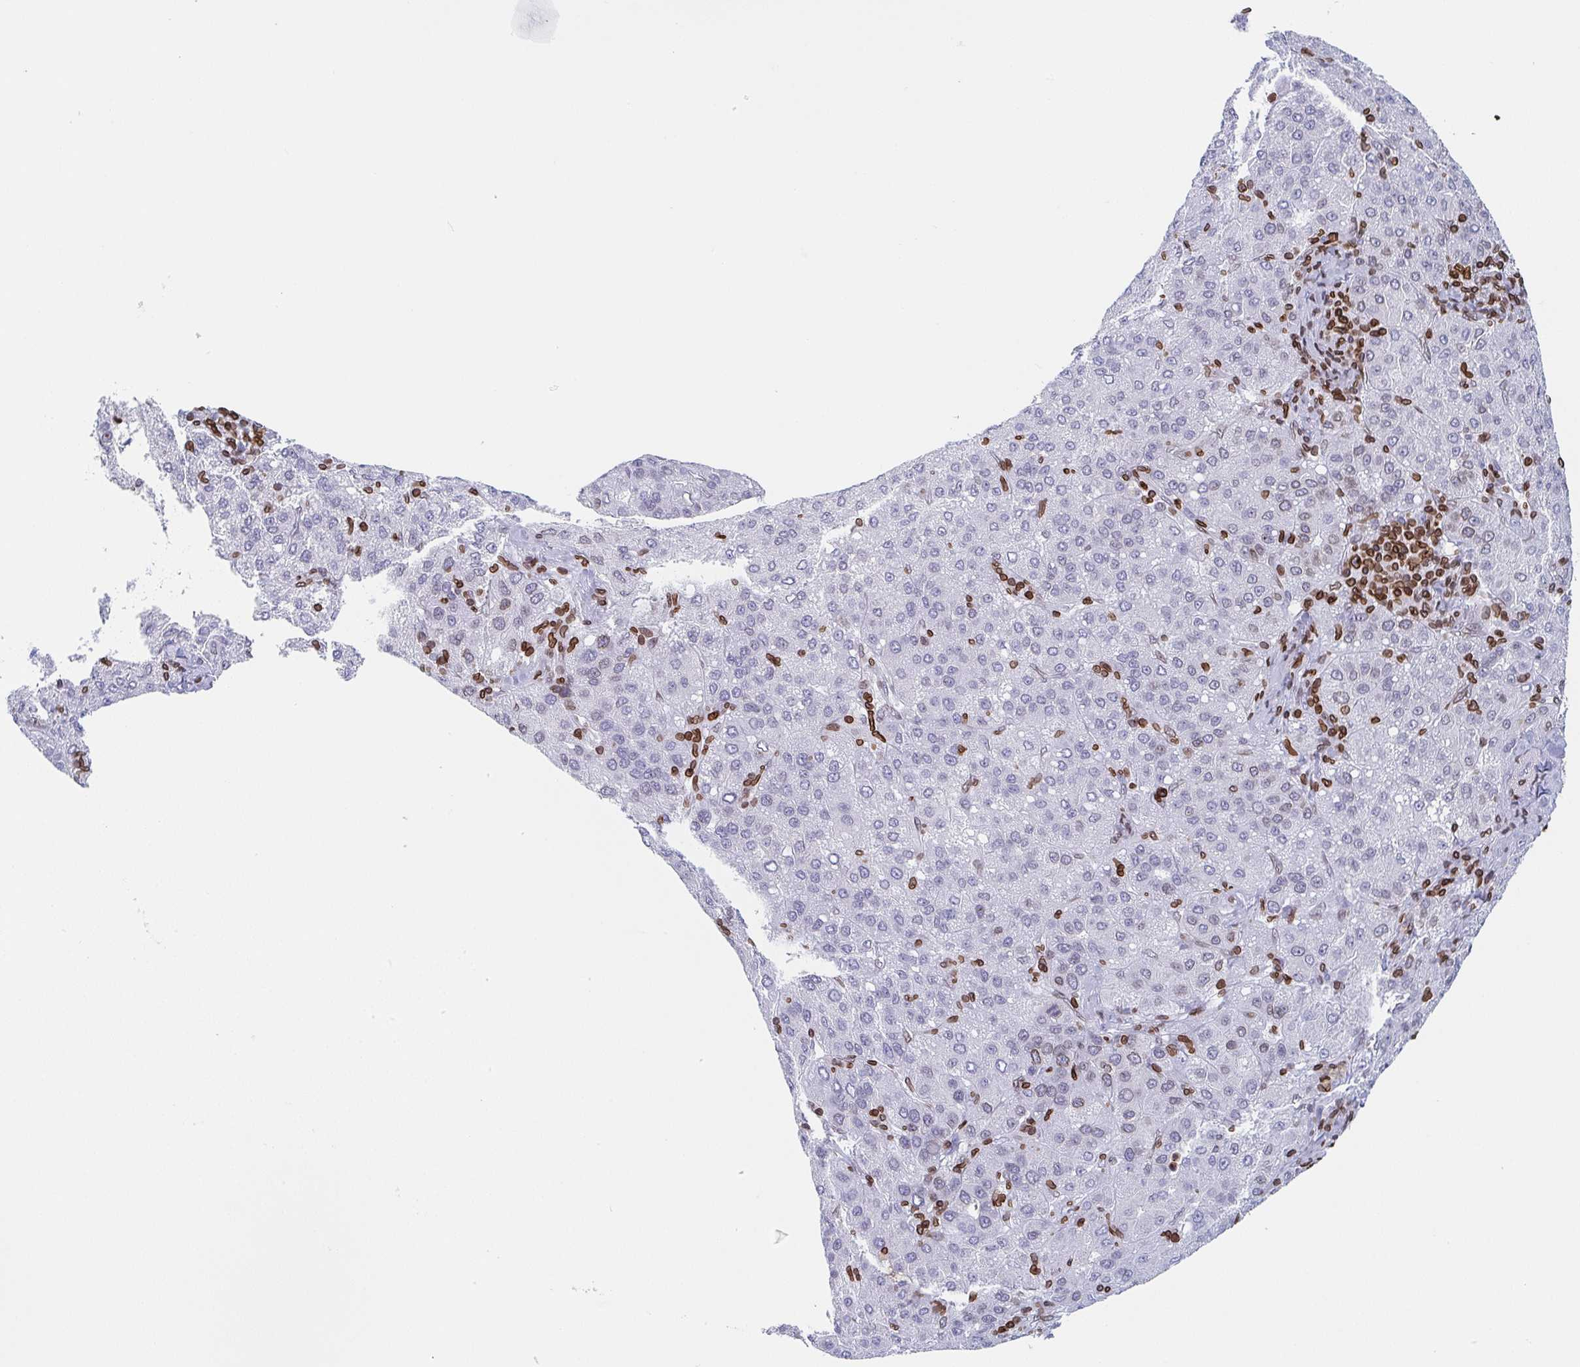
{"staining": {"intensity": "negative", "quantity": "none", "location": "none"}, "tissue": "liver cancer", "cell_type": "Tumor cells", "image_type": "cancer", "snomed": [{"axis": "morphology", "description": "Carcinoma, Hepatocellular, NOS"}, {"axis": "topography", "description": "Liver"}], "caption": "IHC of liver cancer (hepatocellular carcinoma) exhibits no positivity in tumor cells.", "gene": "BTBD7", "patient": {"sex": "male", "age": 65}}